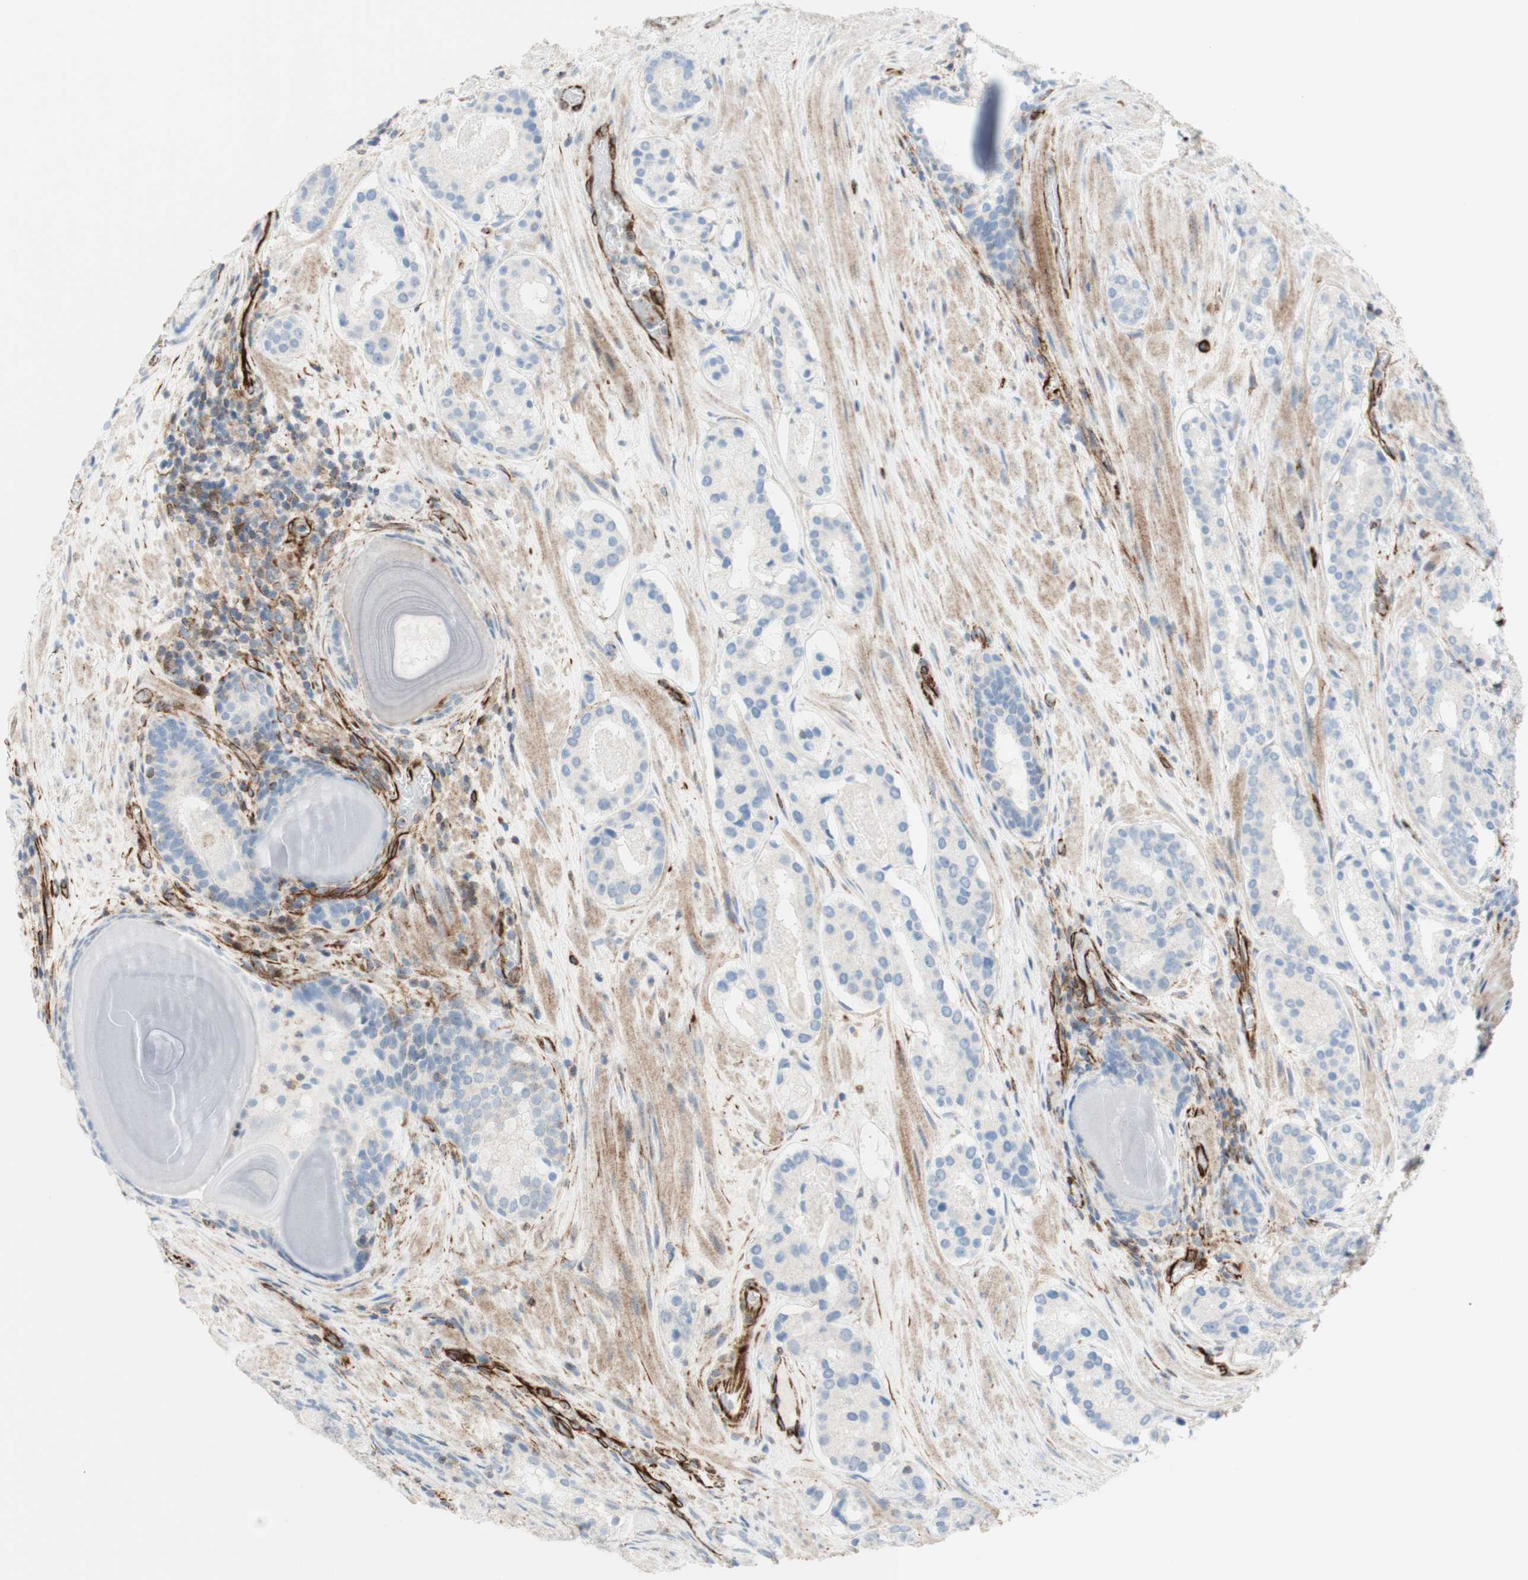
{"staining": {"intensity": "negative", "quantity": "none", "location": "none"}, "tissue": "prostate cancer", "cell_type": "Tumor cells", "image_type": "cancer", "snomed": [{"axis": "morphology", "description": "Adenocarcinoma, Low grade"}, {"axis": "topography", "description": "Prostate"}], "caption": "This is an immunohistochemistry (IHC) photomicrograph of prostate cancer (low-grade adenocarcinoma). There is no positivity in tumor cells.", "gene": "POU2AF1", "patient": {"sex": "male", "age": 69}}